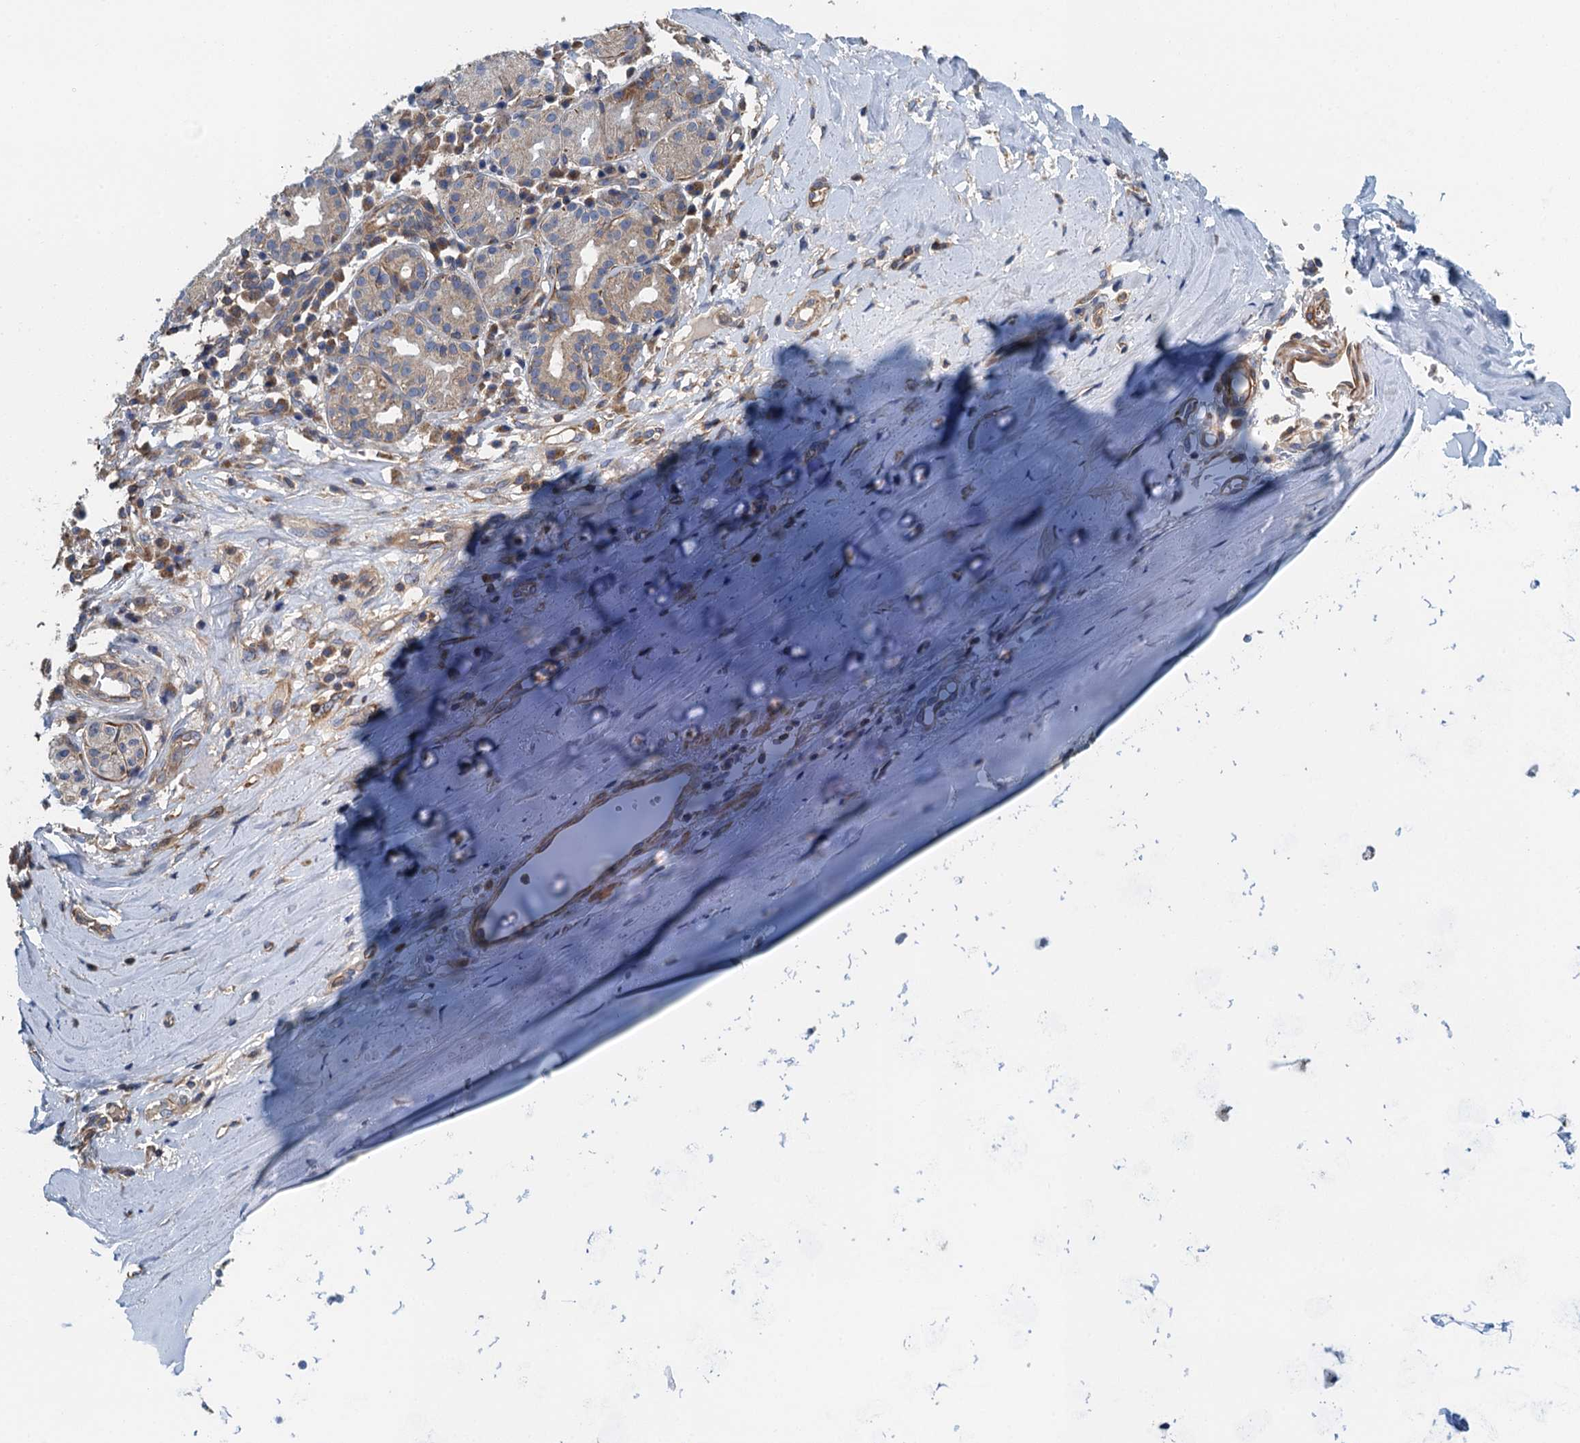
{"staining": {"intensity": "negative", "quantity": "none", "location": "none"}, "tissue": "soft tissue", "cell_type": "Chondrocytes", "image_type": "normal", "snomed": [{"axis": "morphology", "description": "Normal tissue, NOS"}, {"axis": "morphology", "description": "Basal cell carcinoma"}, {"axis": "topography", "description": "Cartilage tissue"}, {"axis": "topography", "description": "Nasopharynx"}, {"axis": "topography", "description": "Oral tissue"}], "caption": "High magnification brightfield microscopy of unremarkable soft tissue stained with DAB (3,3'-diaminobenzidine) (brown) and counterstained with hematoxylin (blue): chondrocytes show no significant staining. Brightfield microscopy of immunohistochemistry stained with DAB (3,3'-diaminobenzidine) (brown) and hematoxylin (blue), captured at high magnification.", "gene": "PPP1R14D", "patient": {"sex": "female", "age": 77}}